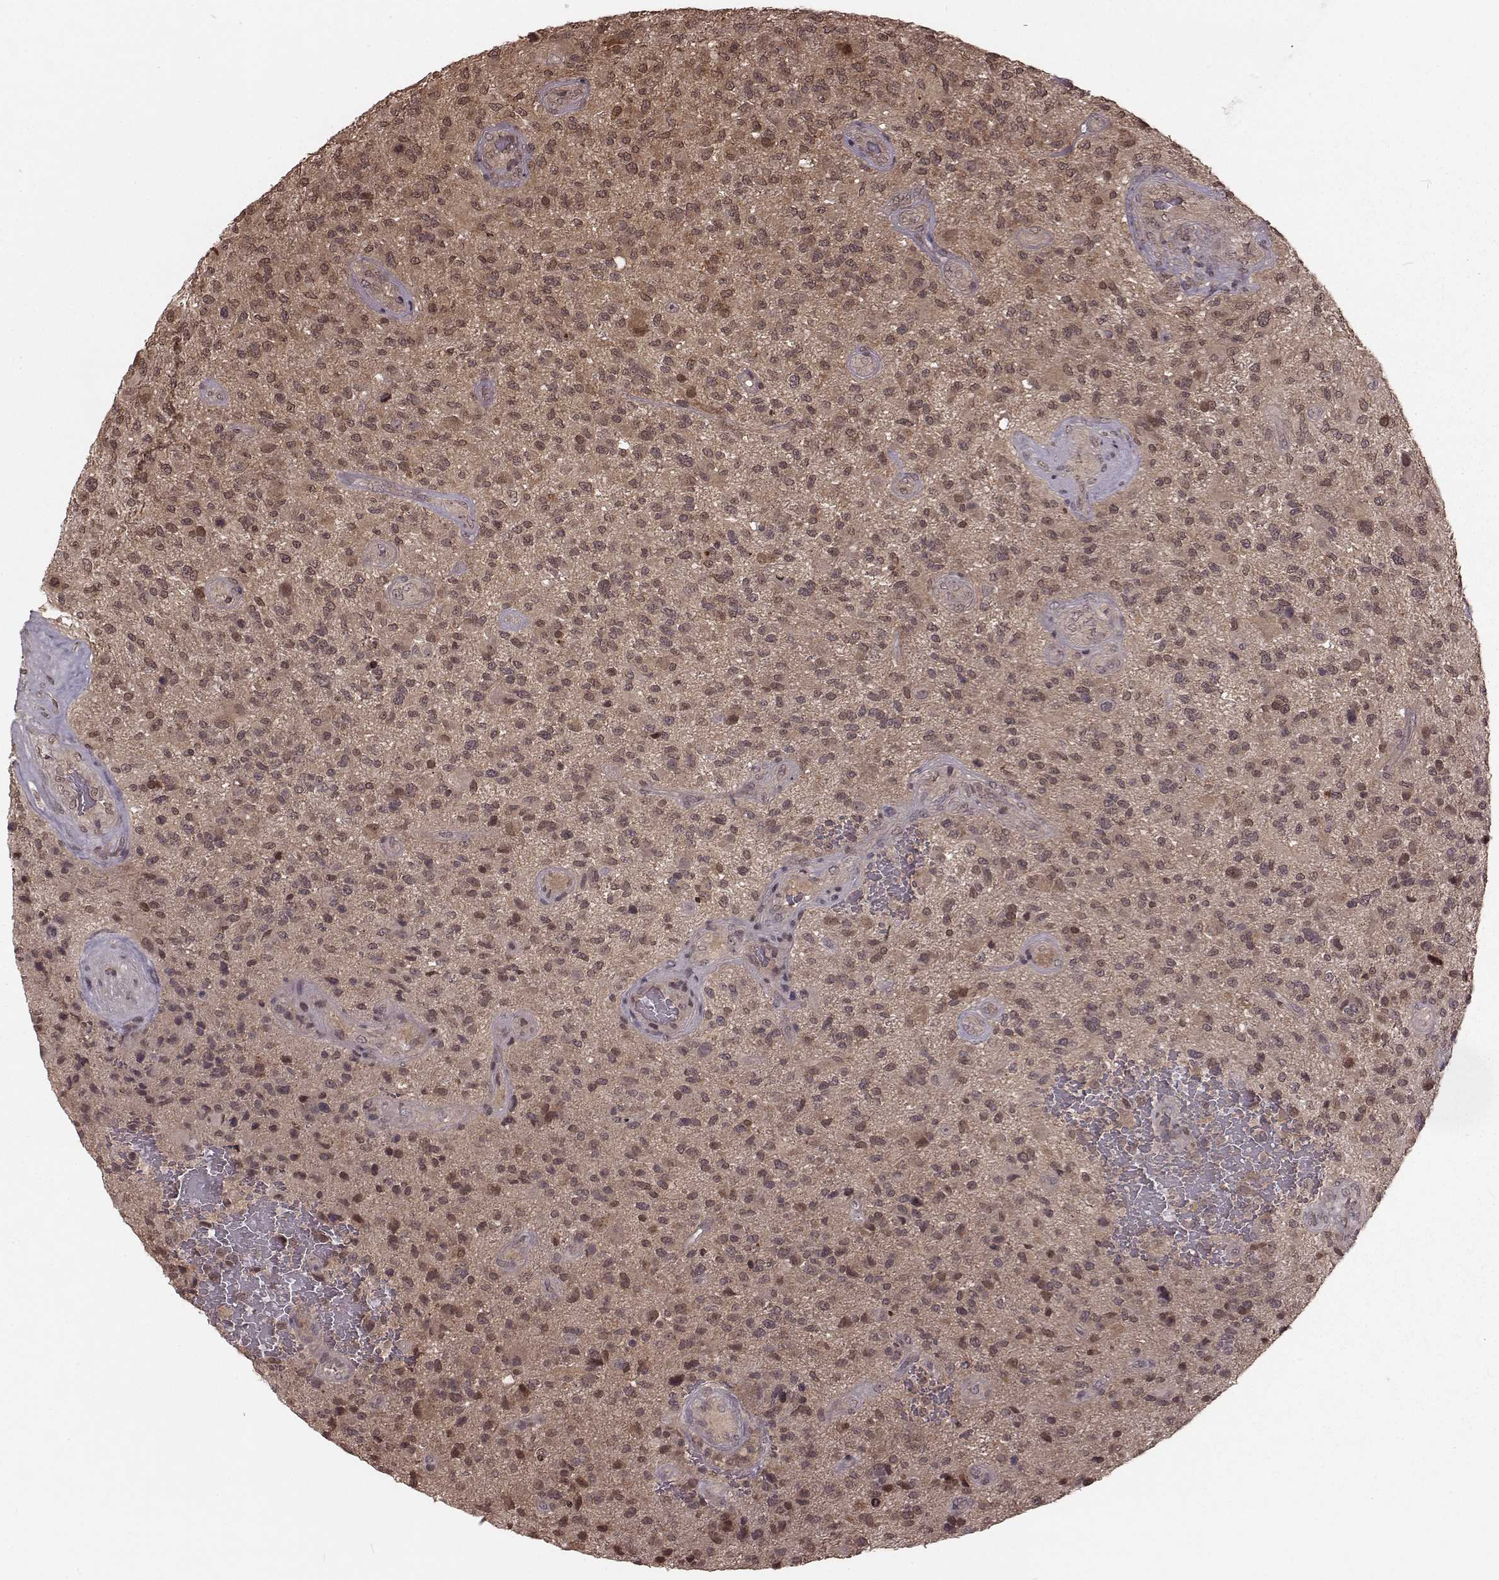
{"staining": {"intensity": "moderate", "quantity": ">75%", "location": "cytoplasmic/membranous"}, "tissue": "glioma", "cell_type": "Tumor cells", "image_type": "cancer", "snomed": [{"axis": "morphology", "description": "Glioma, malignant, High grade"}, {"axis": "topography", "description": "Brain"}], "caption": "IHC of glioma demonstrates medium levels of moderate cytoplasmic/membranous staining in about >75% of tumor cells. The staining was performed using DAB to visualize the protein expression in brown, while the nuclei were stained in blue with hematoxylin (Magnification: 20x).", "gene": "GSS", "patient": {"sex": "male", "age": 47}}